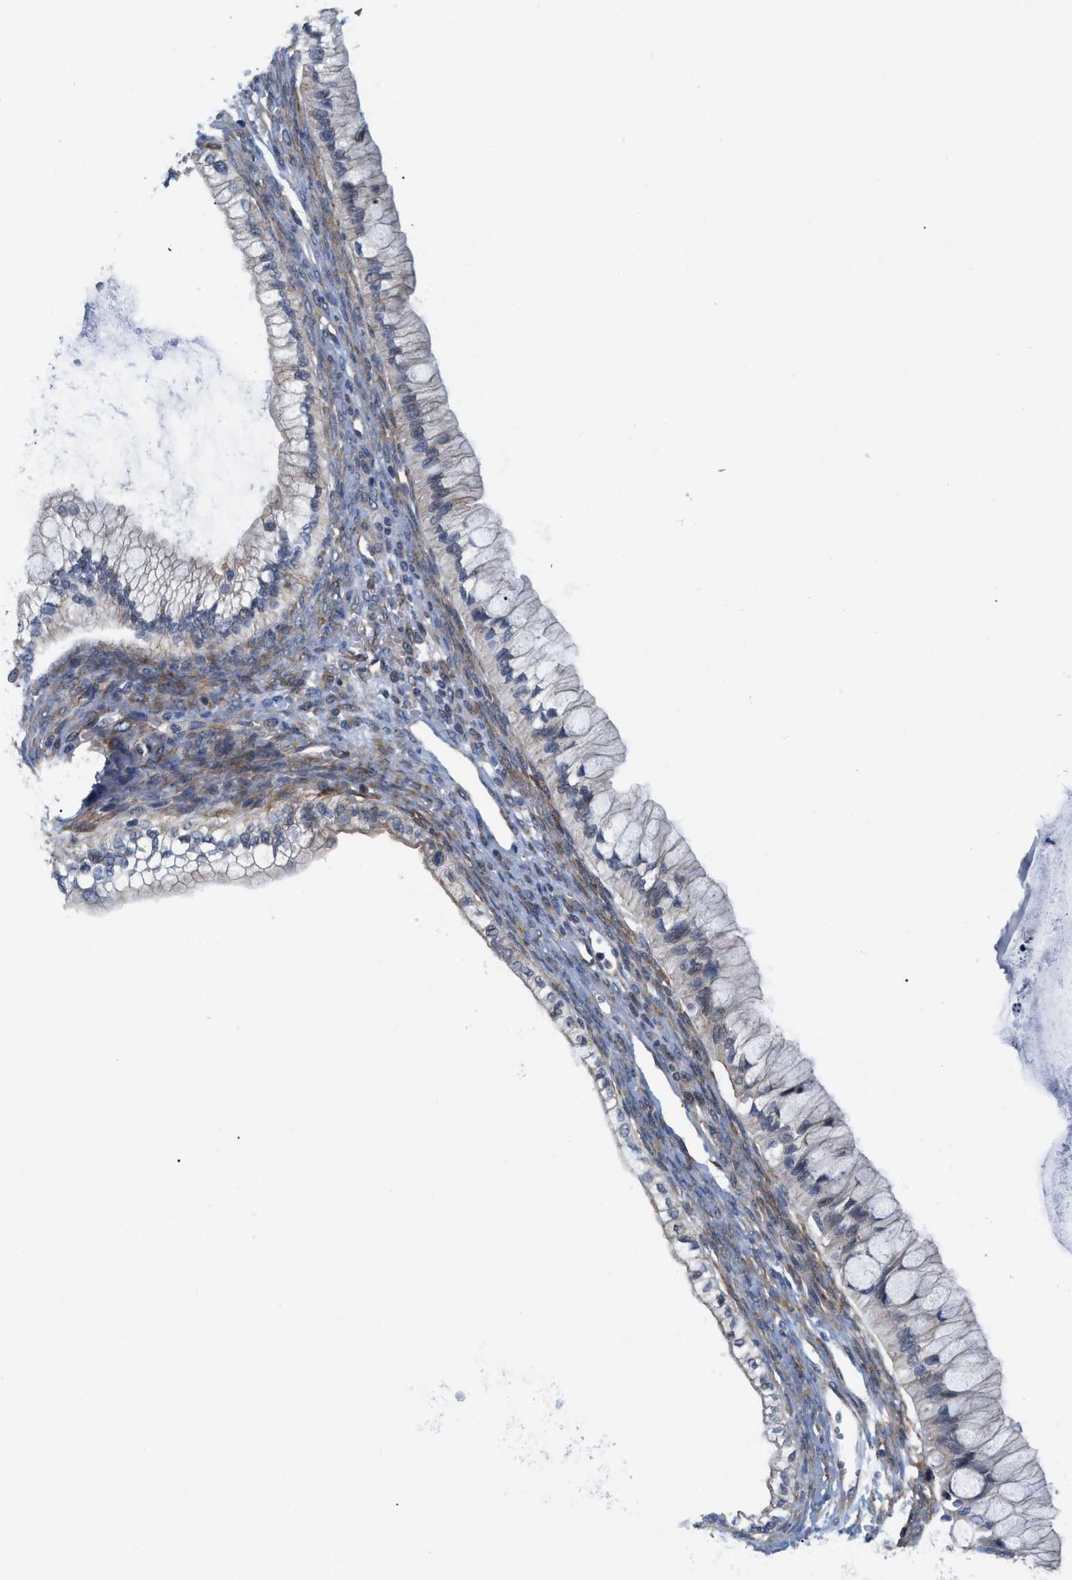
{"staining": {"intensity": "negative", "quantity": "none", "location": "none"}, "tissue": "ovarian cancer", "cell_type": "Tumor cells", "image_type": "cancer", "snomed": [{"axis": "morphology", "description": "Cystadenocarcinoma, mucinous, NOS"}, {"axis": "topography", "description": "Ovary"}], "caption": "DAB (3,3'-diaminobenzidine) immunohistochemical staining of ovarian cancer reveals no significant positivity in tumor cells.", "gene": "GPRASP2", "patient": {"sex": "female", "age": 57}}